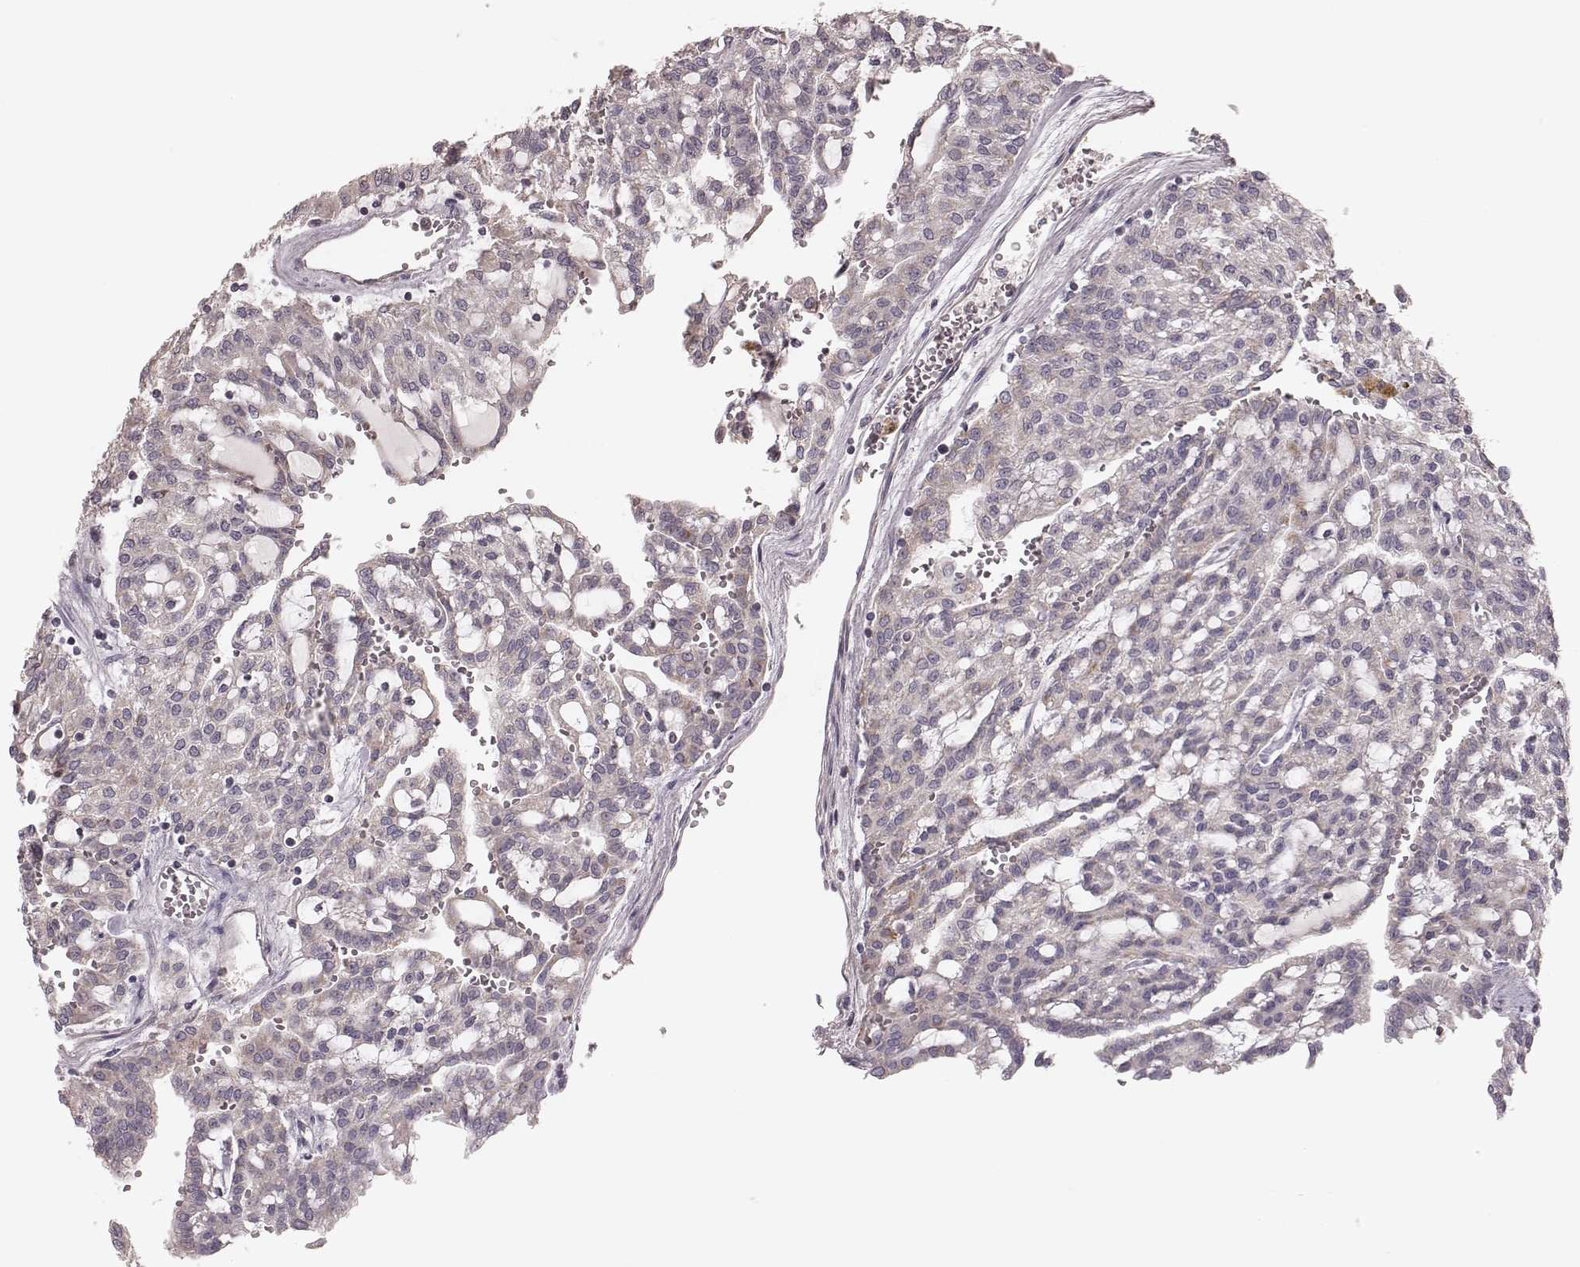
{"staining": {"intensity": "negative", "quantity": "none", "location": "none"}, "tissue": "renal cancer", "cell_type": "Tumor cells", "image_type": "cancer", "snomed": [{"axis": "morphology", "description": "Adenocarcinoma, NOS"}, {"axis": "topography", "description": "Kidney"}], "caption": "An immunohistochemistry (IHC) image of renal cancer (adenocarcinoma) is shown. There is no staining in tumor cells of renal cancer (adenocarcinoma).", "gene": "MRPS27", "patient": {"sex": "male", "age": 63}}